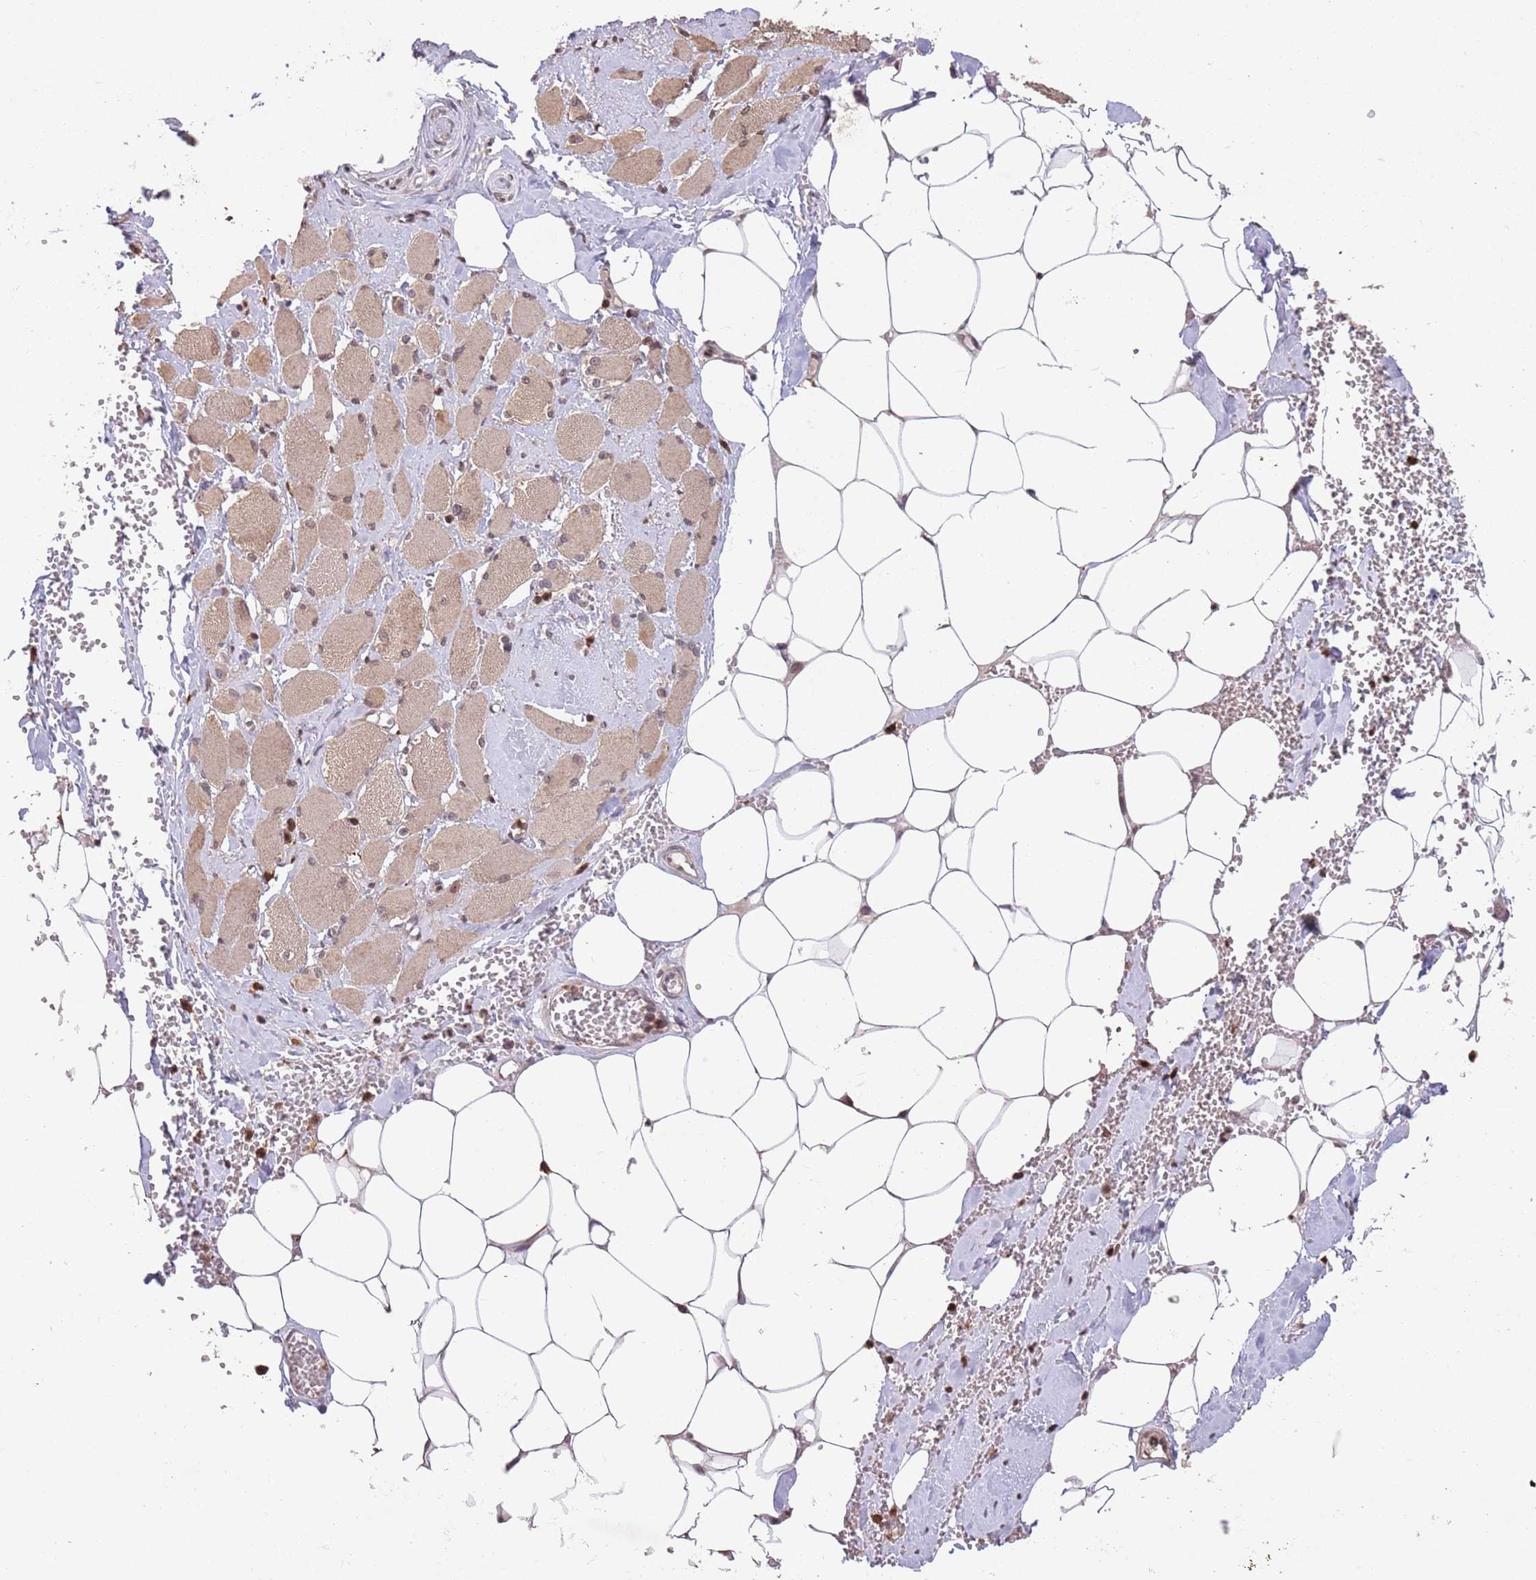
{"staining": {"intensity": "weak", "quantity": ">75%", "location": "cytoplasmic/membranous"}, "tissue": "skeletal muscle", "cell_type": "Myocytes", "image_type": "normal", "snomed": [{"axis": "morphology", "description": "Normal tissue, NOS"}, {"axis": "morphology", "description": "Basal cell carcinoma"}, {"axis": "topography", "description": "Skeletal muscle"}], "caption": "This photomicrograph demonstrates IHC staining of benign human skeletal muscle, with low weak cytoplasmic/membranous expression in approximately >75% of myocytes.", "gene": "MEI1", "patient": {"sex": "female", "age": 64}}